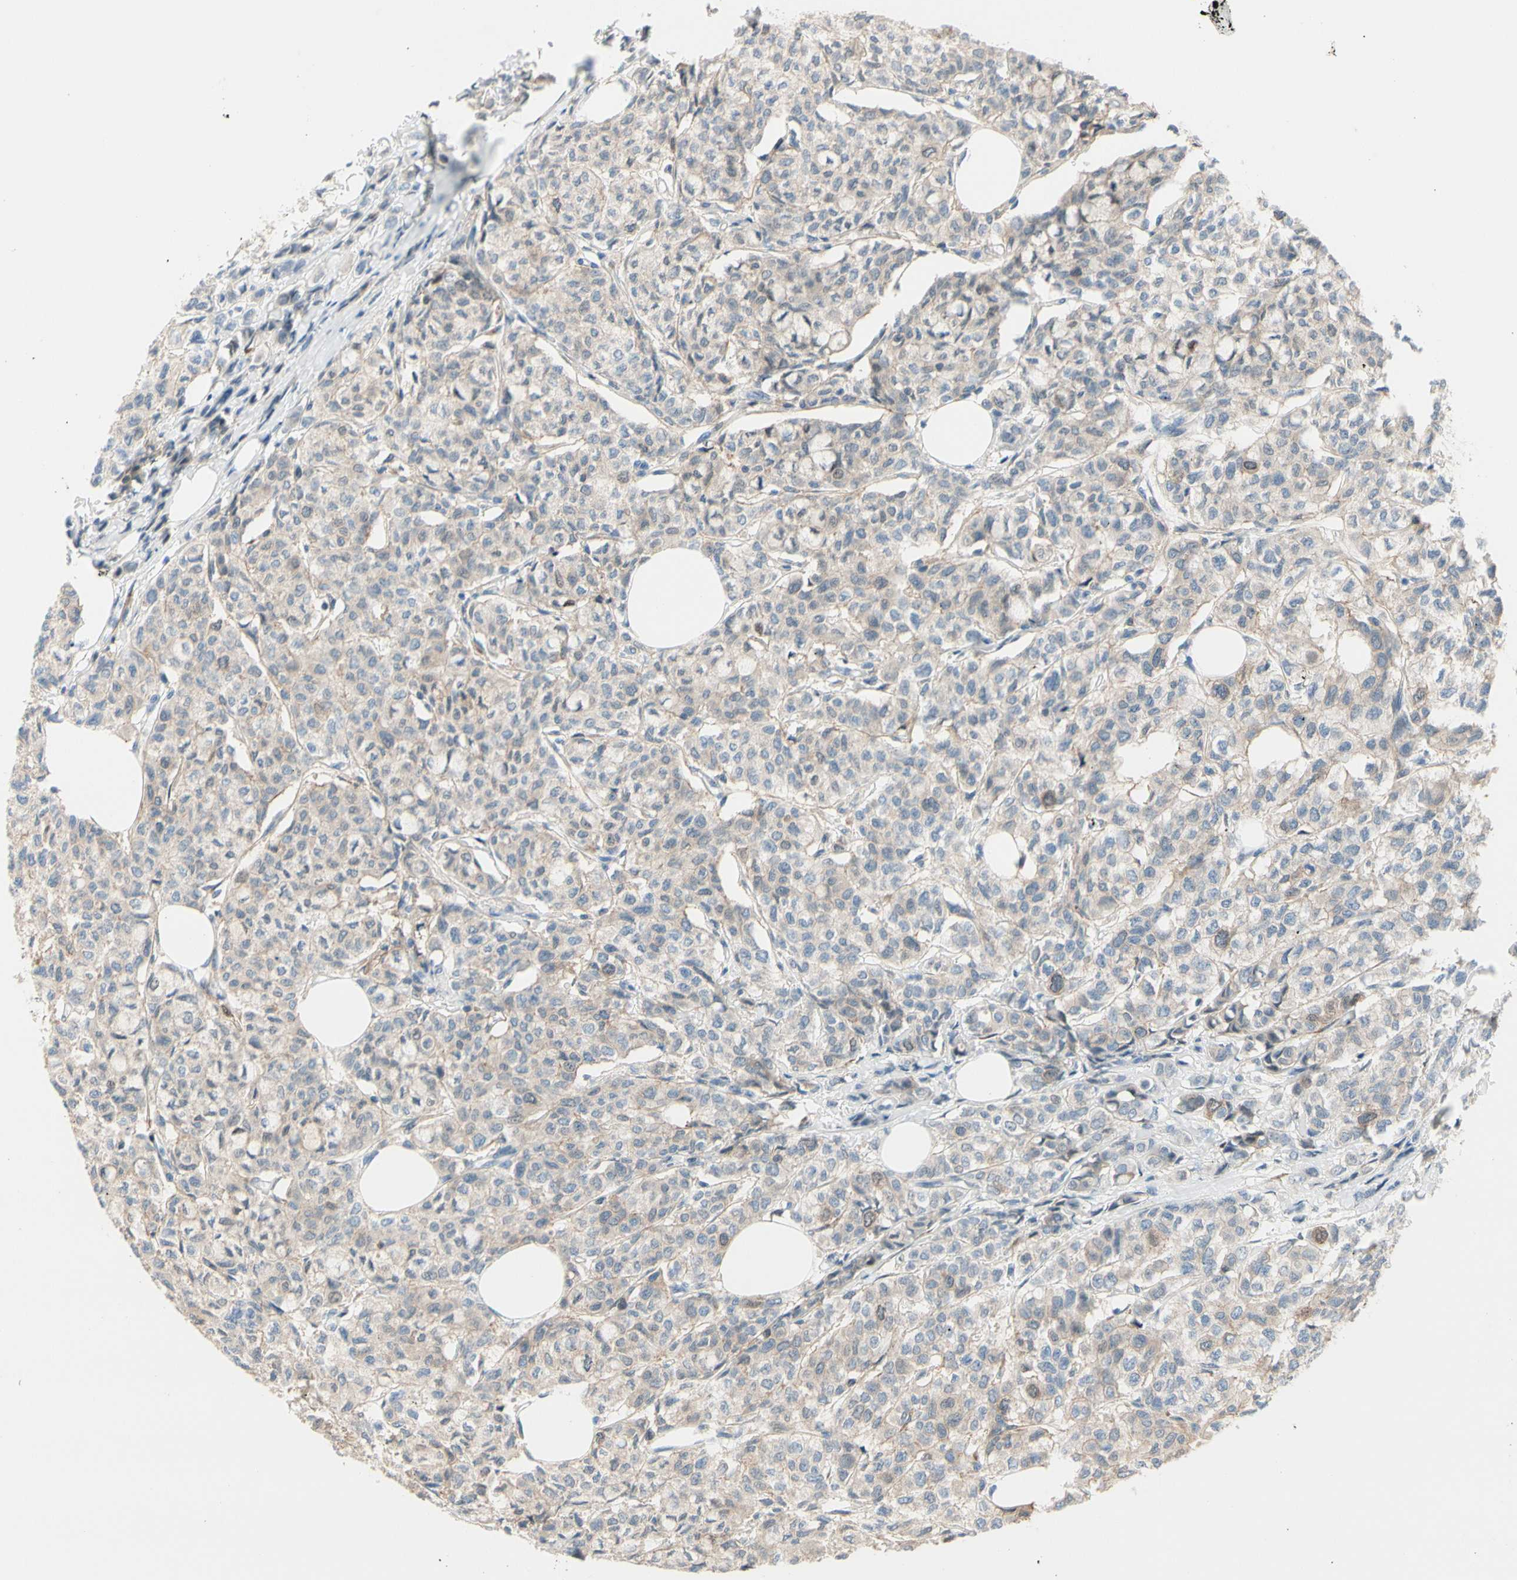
{"staining": {"intensity": "weak", "quantity": "<25%", "location": "cytoplasmic/membranous"}, "tissue": "breast cancer", "cell_type": "Tumor cells", "image_type": "cancer", "snomed": [{"axis": "morphology", "description": "Lobular carcinoma"}, {"axis": "topography", "description": "Breast"}], "caption": "Lobular carcinoma (breast) was stained to show a protein in brown. There is no significant positivity in tumor cells.", "gene": "PTTG1", "patient": {"sex": "female", "age": 60}}